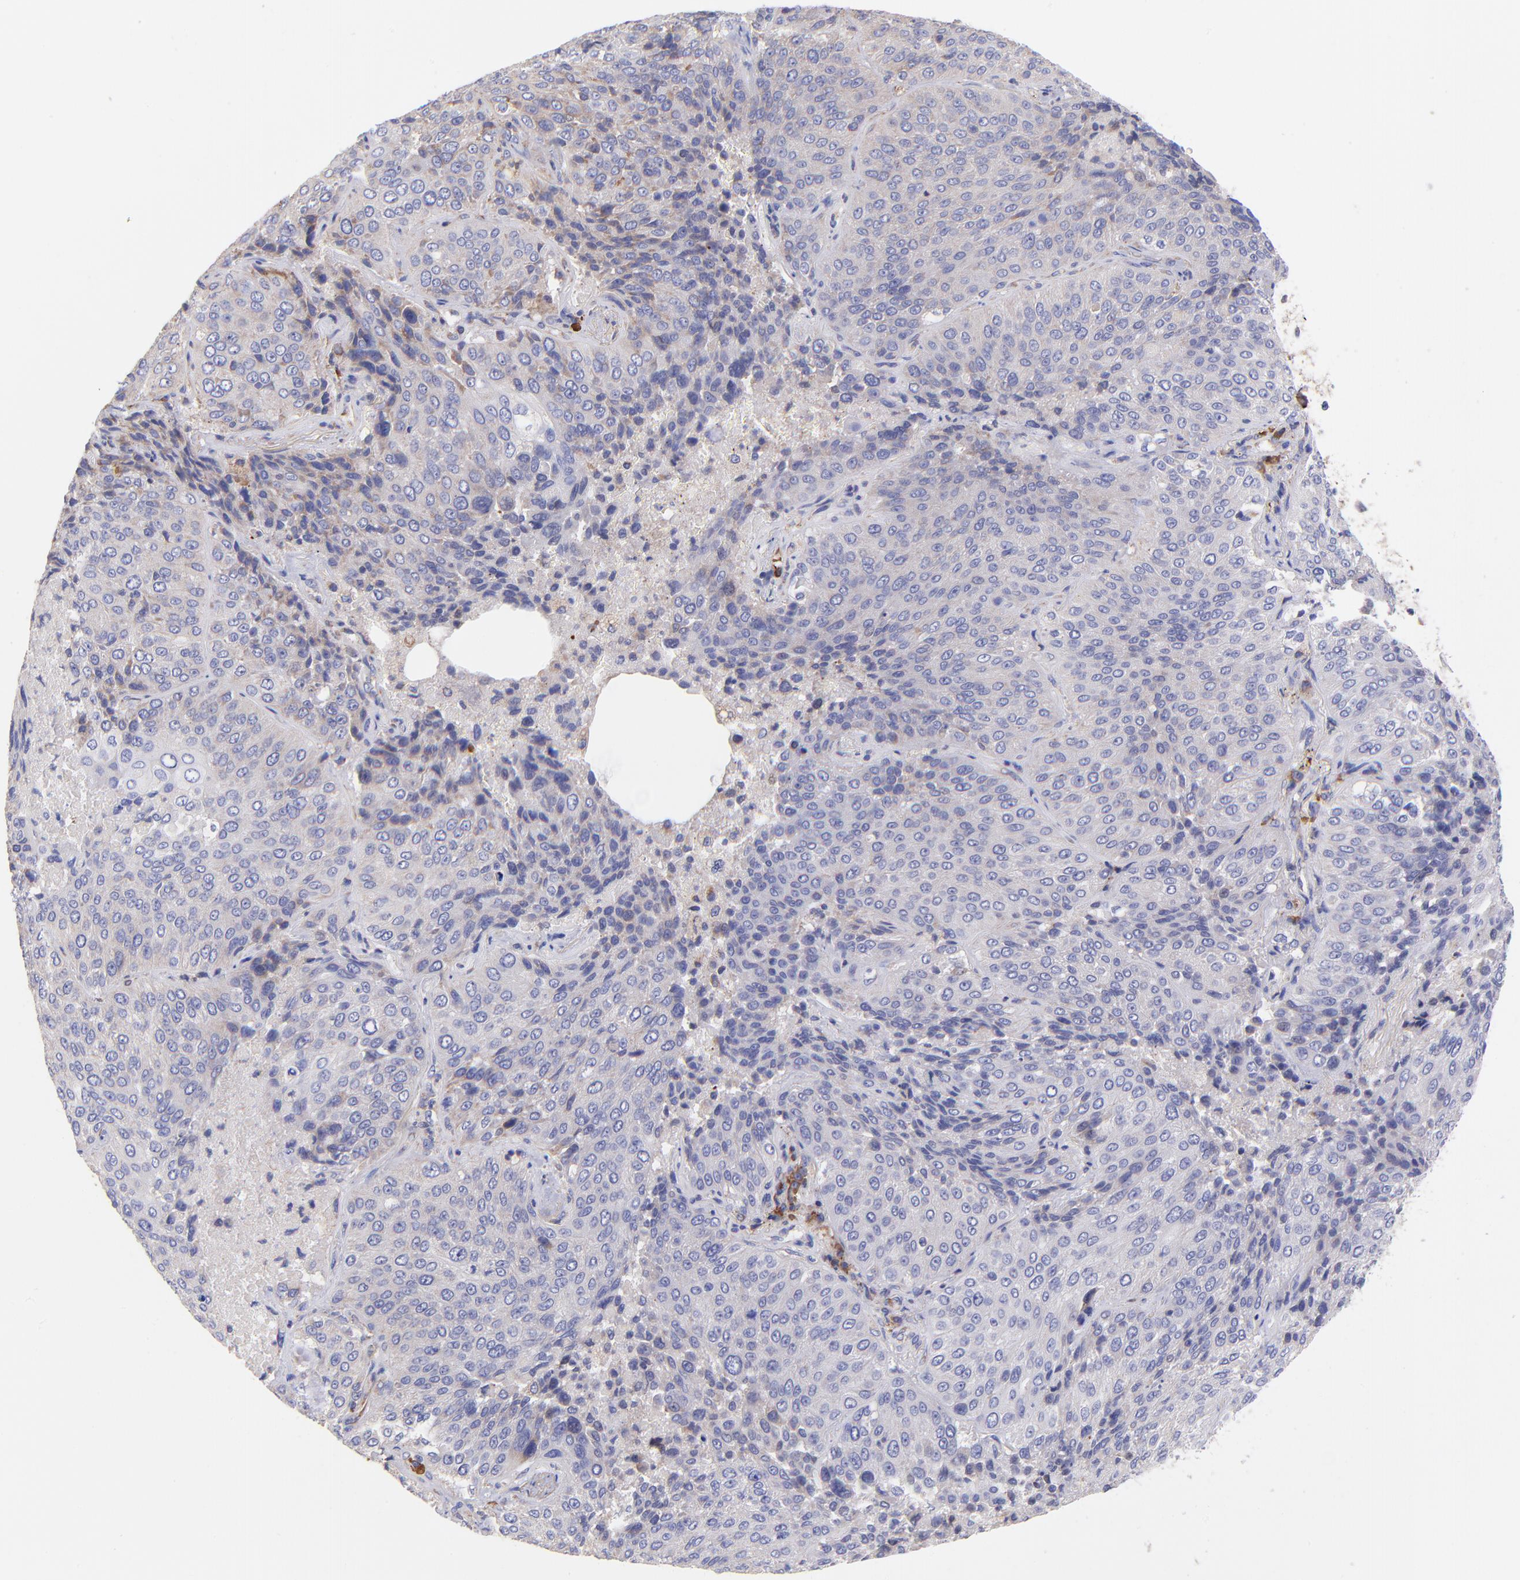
{"staining": {"intensity": "negative", "quantity": "none", "location": "none"}, "tissue": "lung cancer", "cell_type": "Tumor cells", "image_type": "cancer", "snomed": [{"axis": "morphology", "description": "Squamous cell carcinoma, NOS"}, {"axis": "topography", "description": "Lung"}], "caption": "High power microscopy image of an IHC micrograph of lung cancer (squamous cell carcinoma), revealing no significant expression in tumor cells. (DAB immunohistochemistry (IHC), high magnification).", "gene": "PREX1", "patient": {"sex": "male", "age": 54}}